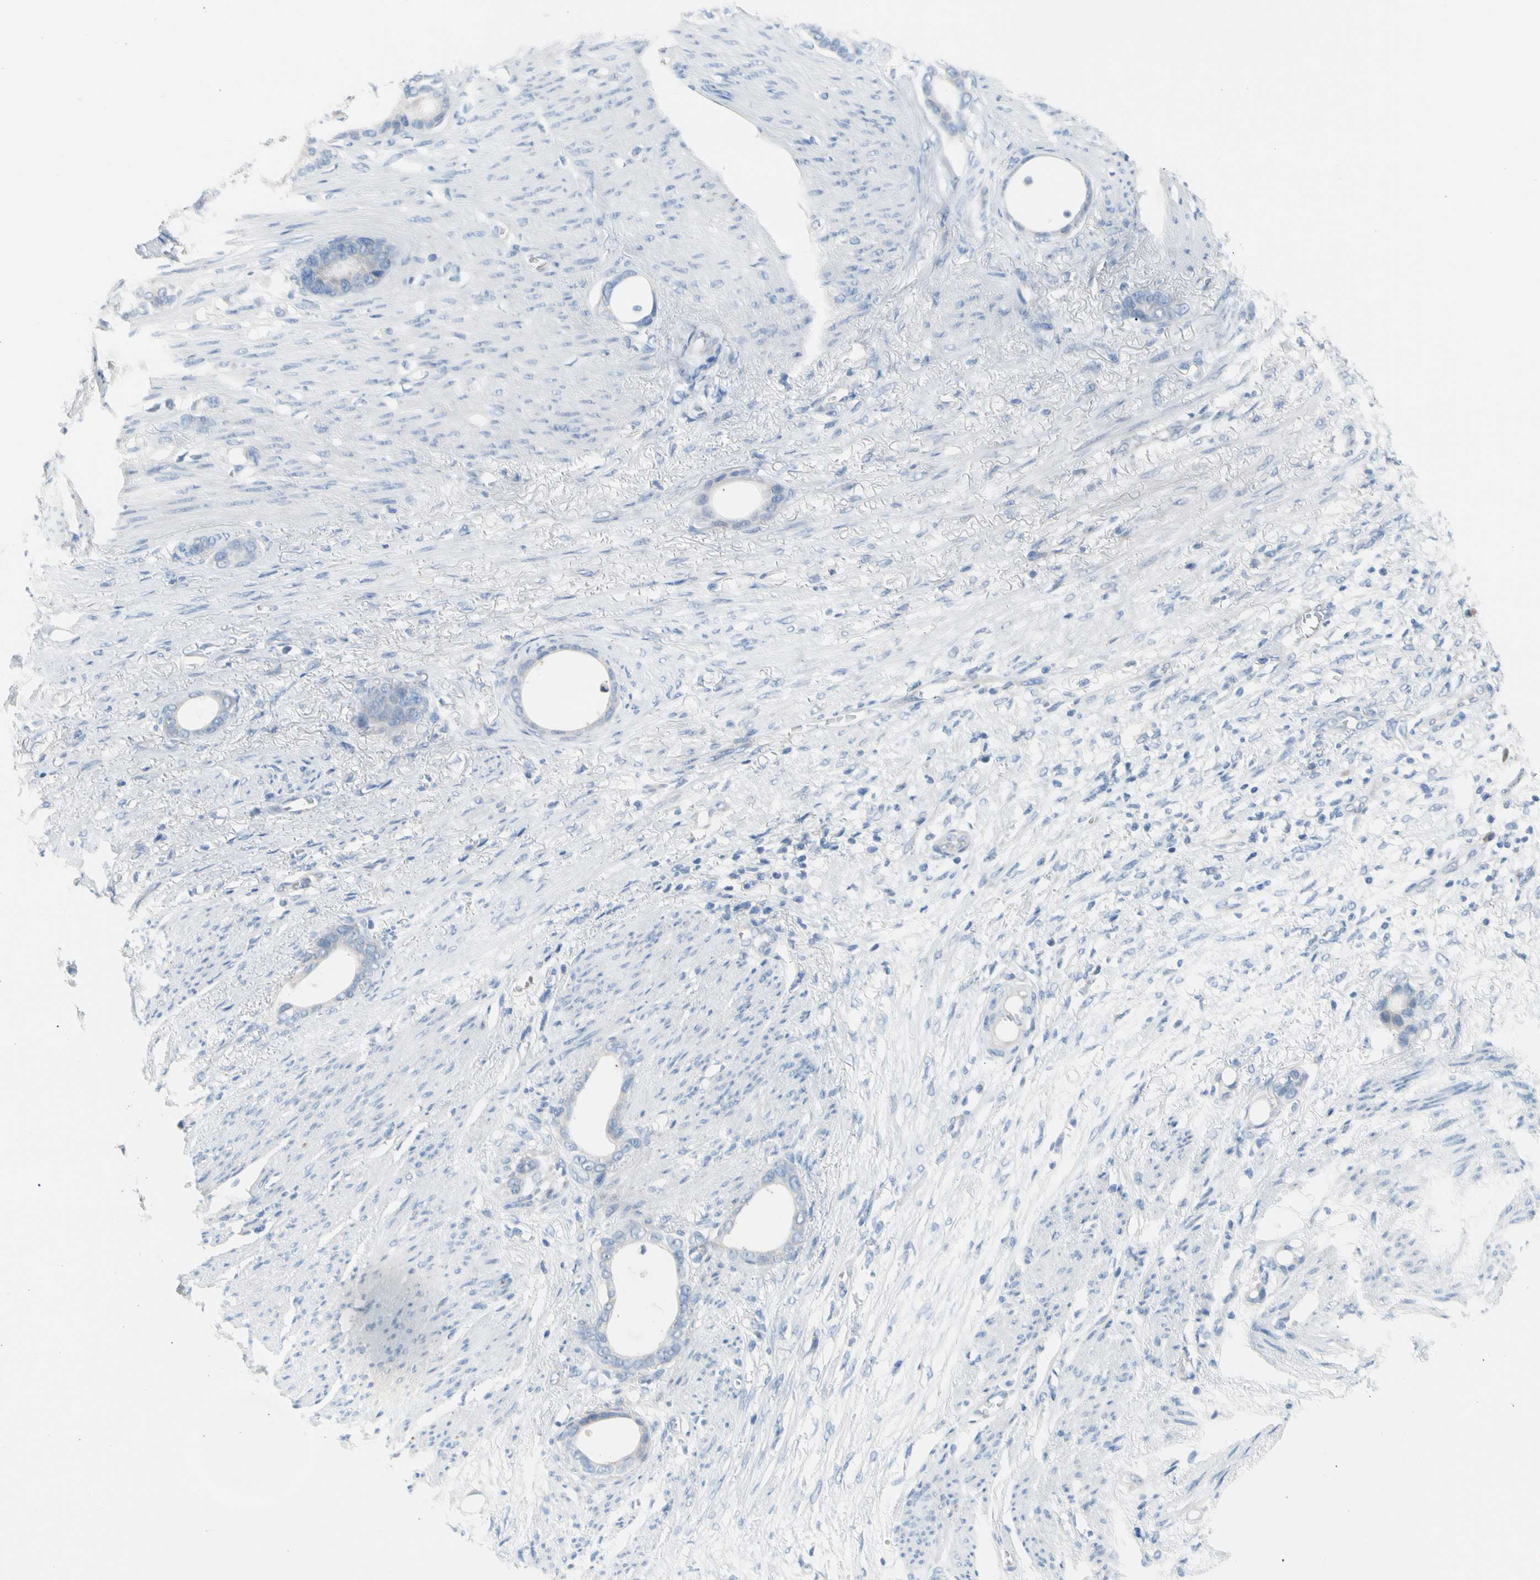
{"staining": {"intensity": "negative", "quantity": "none", "location": "none"}, "tissue": "stomach cancer", "cell_type": "Tumor cells", "image_type": "cancer", "snomed": [{"axis": "morphology", "description": "Adenocarcinoma, NOS"}, {"axis": "topography", "description": "Stomach"}], "caption": "This image is of stomach adenocarcinoma stained with IHC to label a protein in brown with the nuclei are counter-stained blue. There is no staining in tumor cells. (DAB immunohistochemistry with hematoxylin counter stain).", "gene": "CASQ1", "patient": {"sex": "female", "age": 75}}